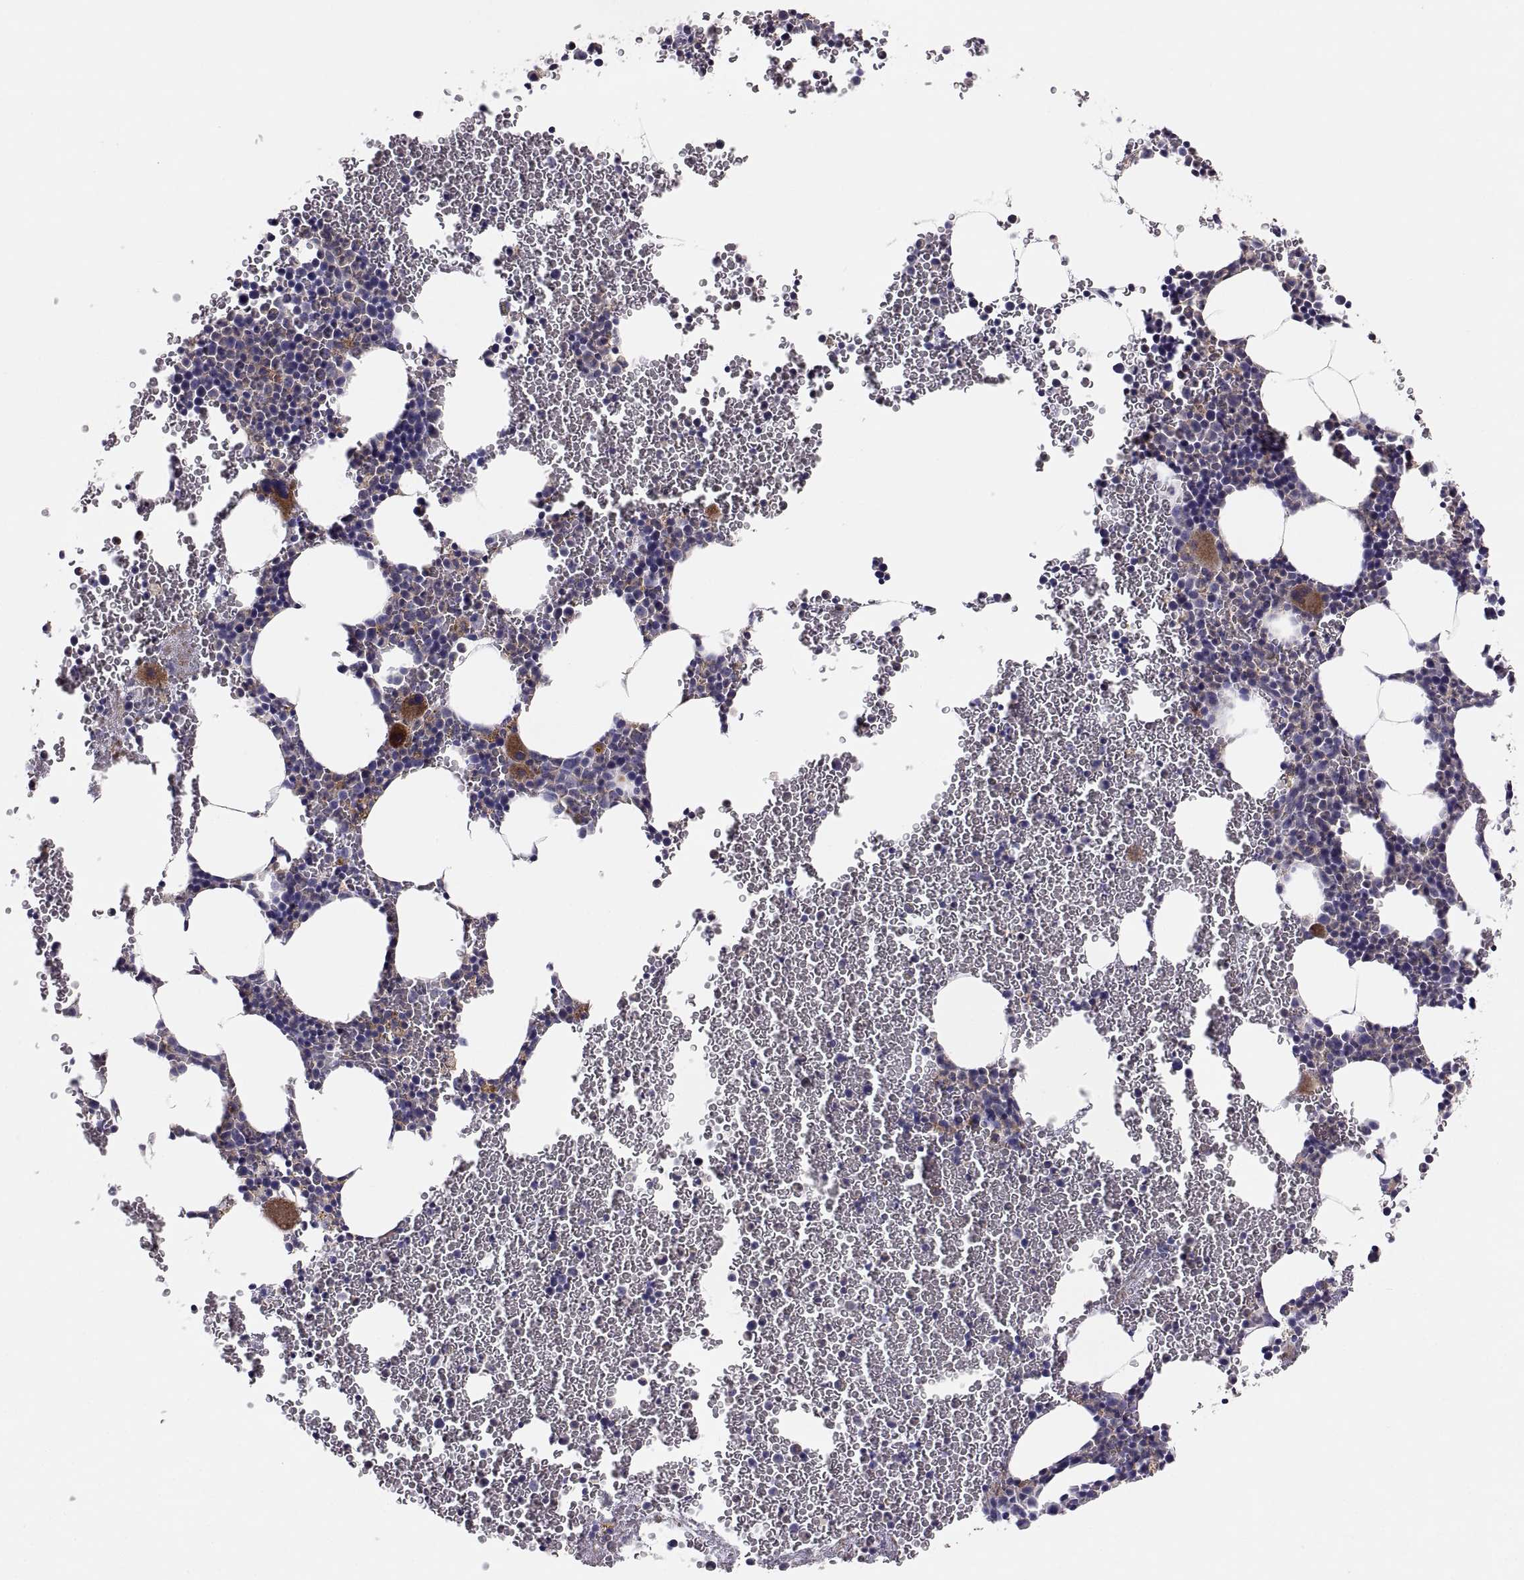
{"staining": {"intensity": "strong", "quantity": "<25%", "location": "cytoplasmic/membranous"}, "tissue": "bone marrow", "cell_type": "Hematopoietic cells", "image_type": "normal", "snomed": [{"axis": "morphology", "description": "Normal tissue, NOS"}, {"axis": "topography", "description": "Bone marrow"}], "caption": "Protein expression analysis of benign bone marrow exhibits strong cytoplasmic/membranous staining in about <25% of hematopoietic cells.", "gene": "RALB", "patient": {"sex": "male", "age": 50}}